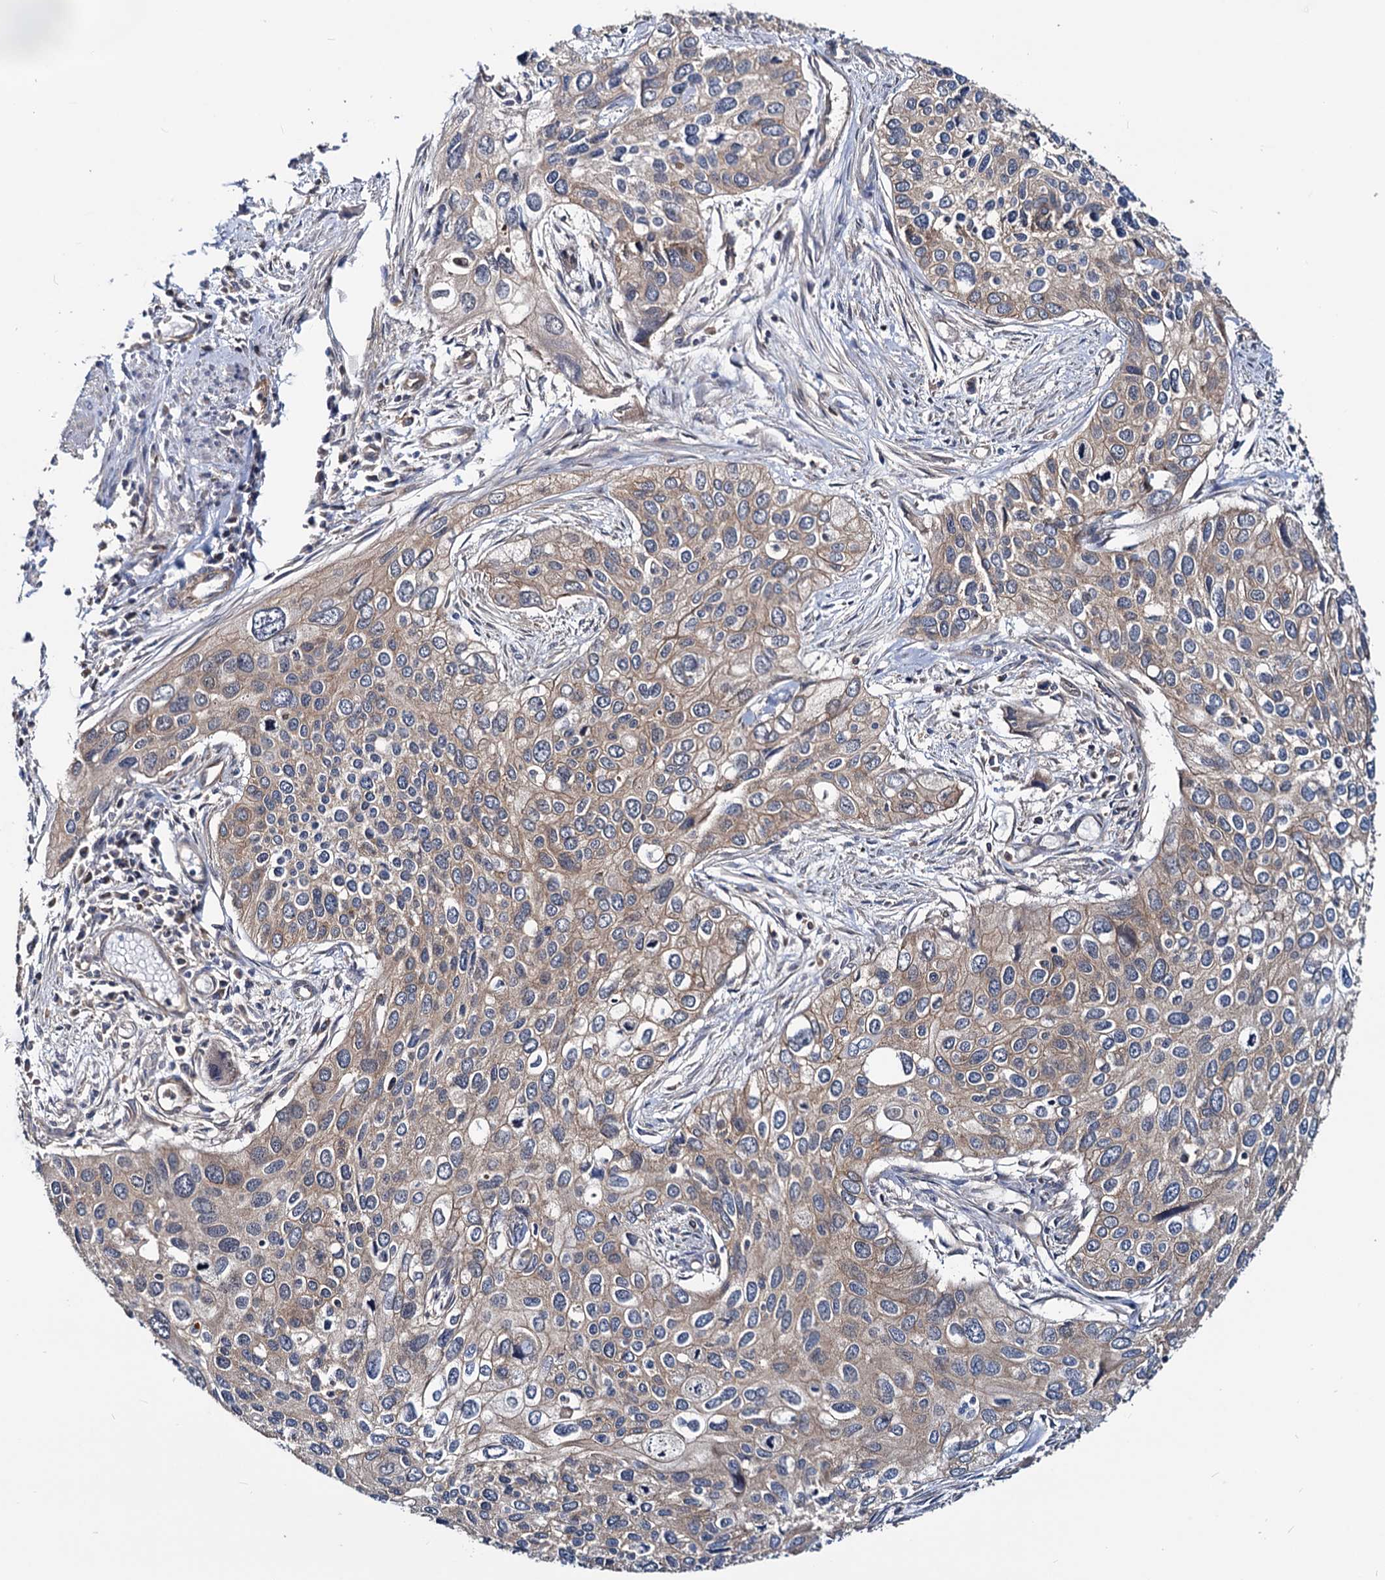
{"staining": {"intensity": "weak", "quantity": "25%-75%", "location": "cytoplasmic/membranous"}, "tissue": "cervical cancer", "cell_type": "Tumor cells", "image_type": "cancer", "snomed": [{"axis": "morphology", "description": "Squamous cell carcinoma, NOS"}, {"axis": "topography", "description": "Cervix"}], "caption": "Cervical cancer (squamous cell carcinoma) stained for a protein demonstrates weak cytoplasmic/membranous positivity in tumor cells.", "gene": "IDI1", "patient": {"sex": "female", "age": 55}}